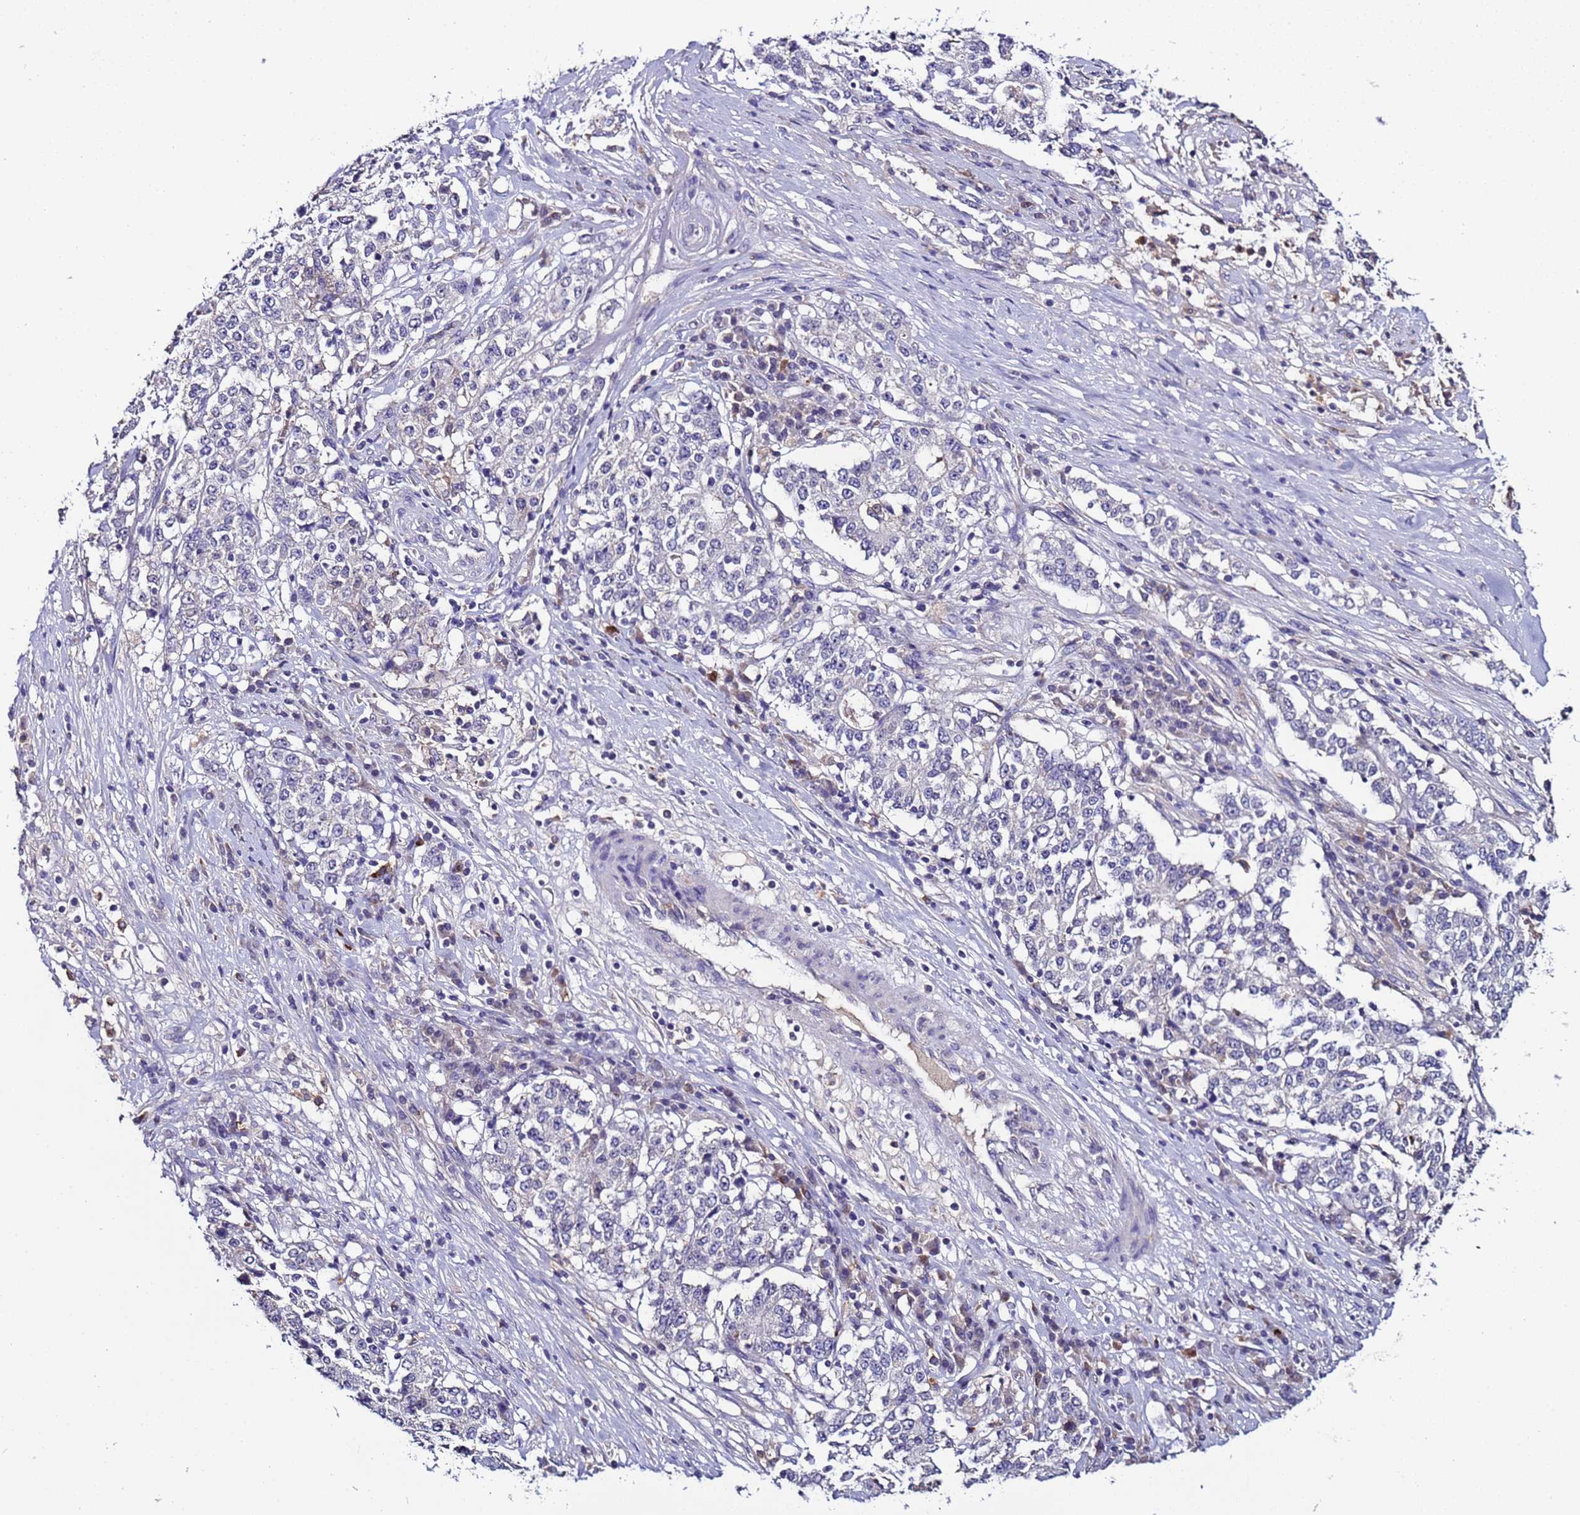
{"staining": {"intensity": "negative", "quantity": "none", "location": "none"}, "tissue": "stomach cancer", "cell_type": "Tumor cells", "image_type": "cancer", "snomed": [{"axis": "morphology", "description": "Adenocarcinoma, NOS"}, {"axis": "topography", "description": "Stomach"}], "caption": "DAB immunohistochemical staining of human adenocarcinoma (stomach) exhibits no significant expression in tumor cells. The staining was performed using DAB (3,3'-diaminobenzidine) to visualize the protein expression in brown, while the nuclei were stained in blue with hematoxylin (Magnification: 20x).", "gene": "ZNF248", "patient": {"sex": "male", "age": 59}}